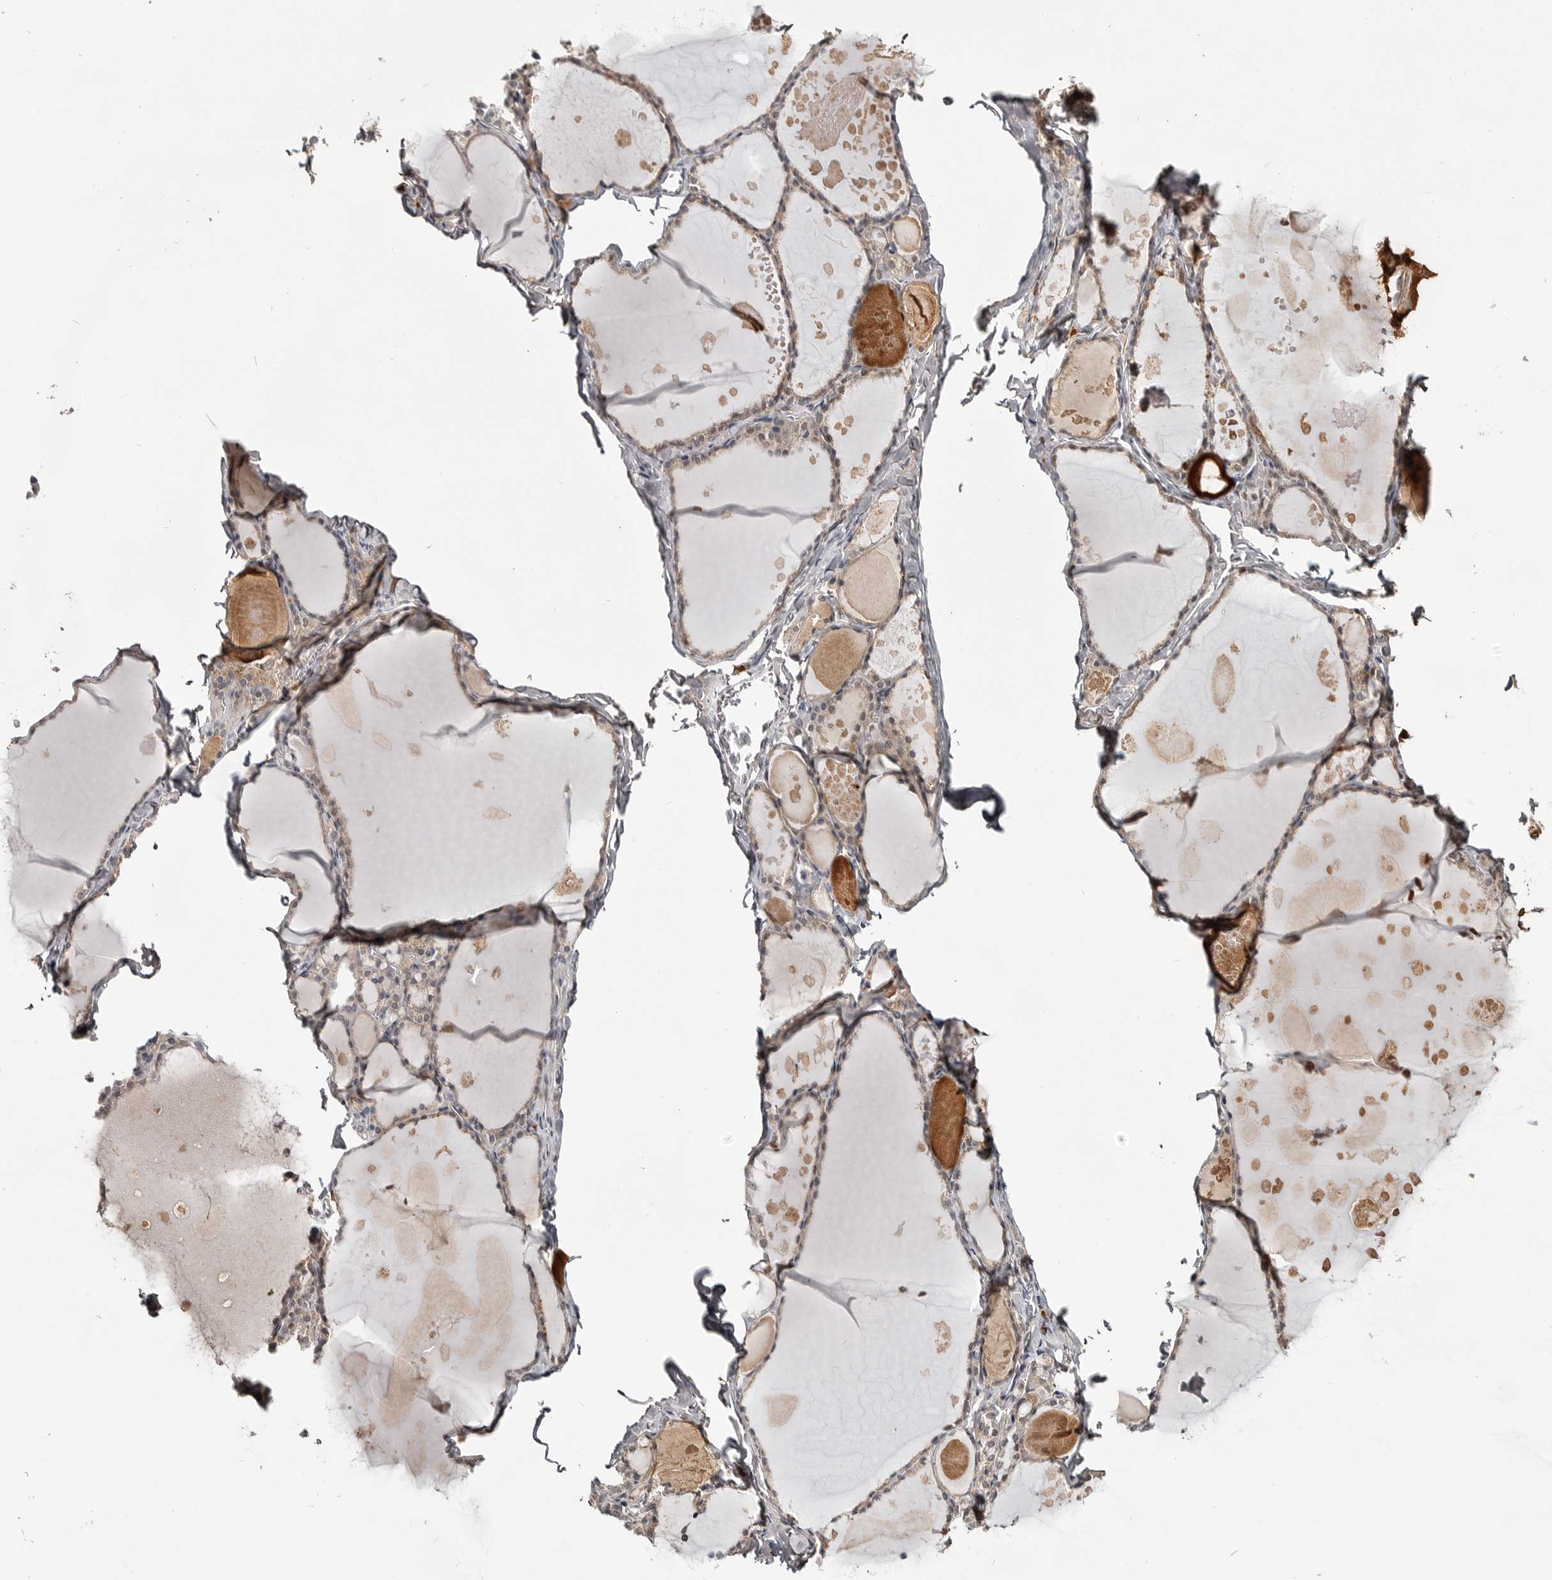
{"staining": {"intensity": "weak", "quantity": "<25%", "location": "cytoplasmic/membranous"}, "tissue": "thyroid gland", "cell_type": "Glandular cells", "image_type": "normal", "snomed": [{"axis": "morphology", "description": "Normal tissue, NOS"}, {"axis": "topography", "description": "Thyroid gland"}], "caption": "Immunohistochemistry (IHC) histopathology image of normal thyroid gland stained for a protein (brown), which displays no expression in glandular cells.", "gene": "ZNF277", "patient": {"sex": "male", "age": 56}}